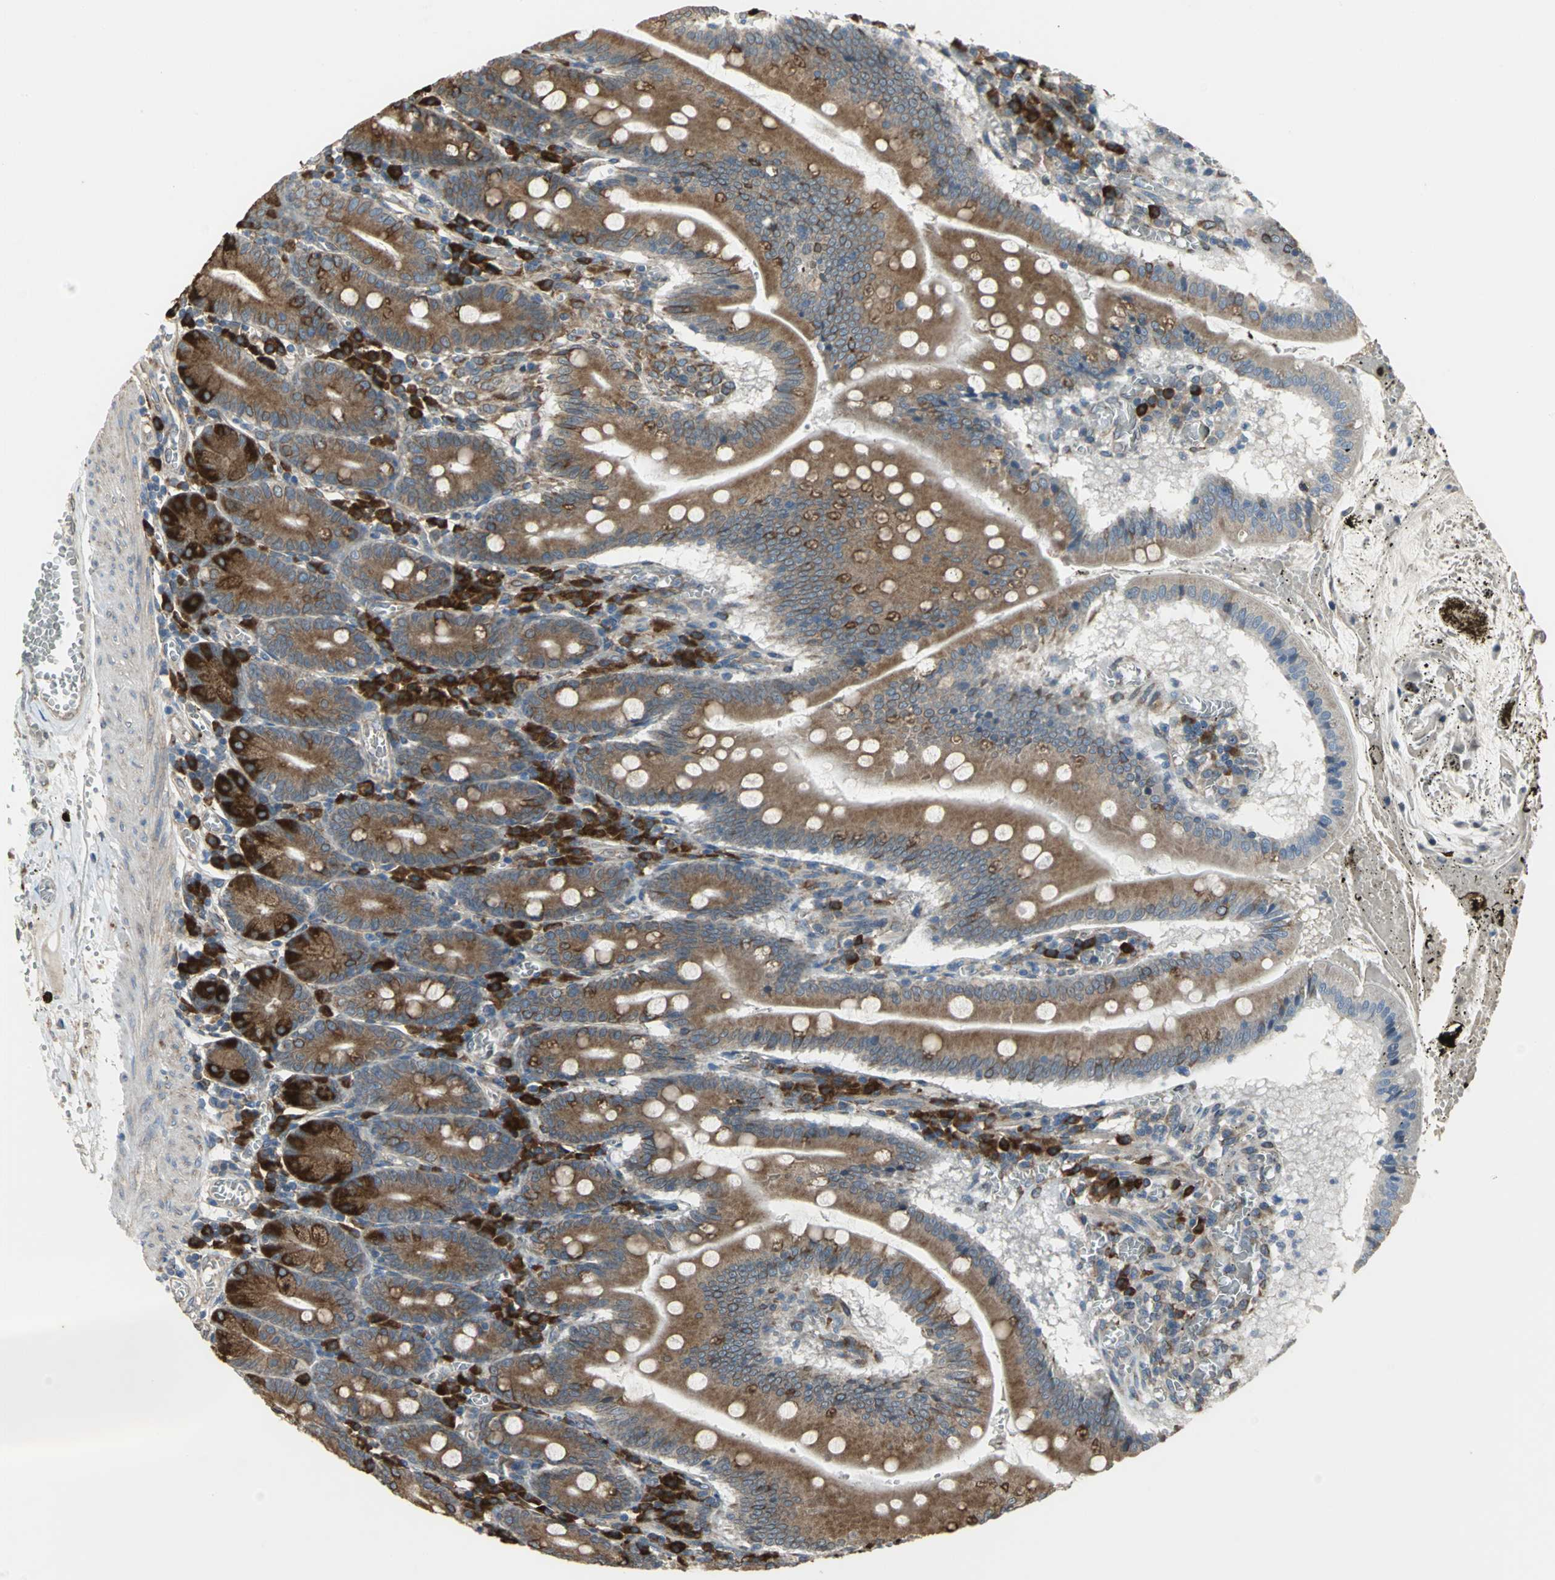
{"staining": {"intensity": "moderate", "quantity": "25%-75%", "location": "cytoplasmic/membranous"}, "tissue": "small intestine", "cell_type": "Glandular cells", "image_type": "normal", "snomed": [{"axis": "morphology", "description": "Normal tissue, NOS"}, {"axis": "topography", "description": "Small intestine"}], "caption": "High-magnification brightfield microscopy of normal small intestine stained with DAB (brown) and counterstained with hematoxylin (blue). glandular cells exhibit moderate cytoplasmic/membranous expression is seen in approximately25%-75% of cells.", "gene": "SYVN1", "patient": {"sex": "male", "age": 71}}